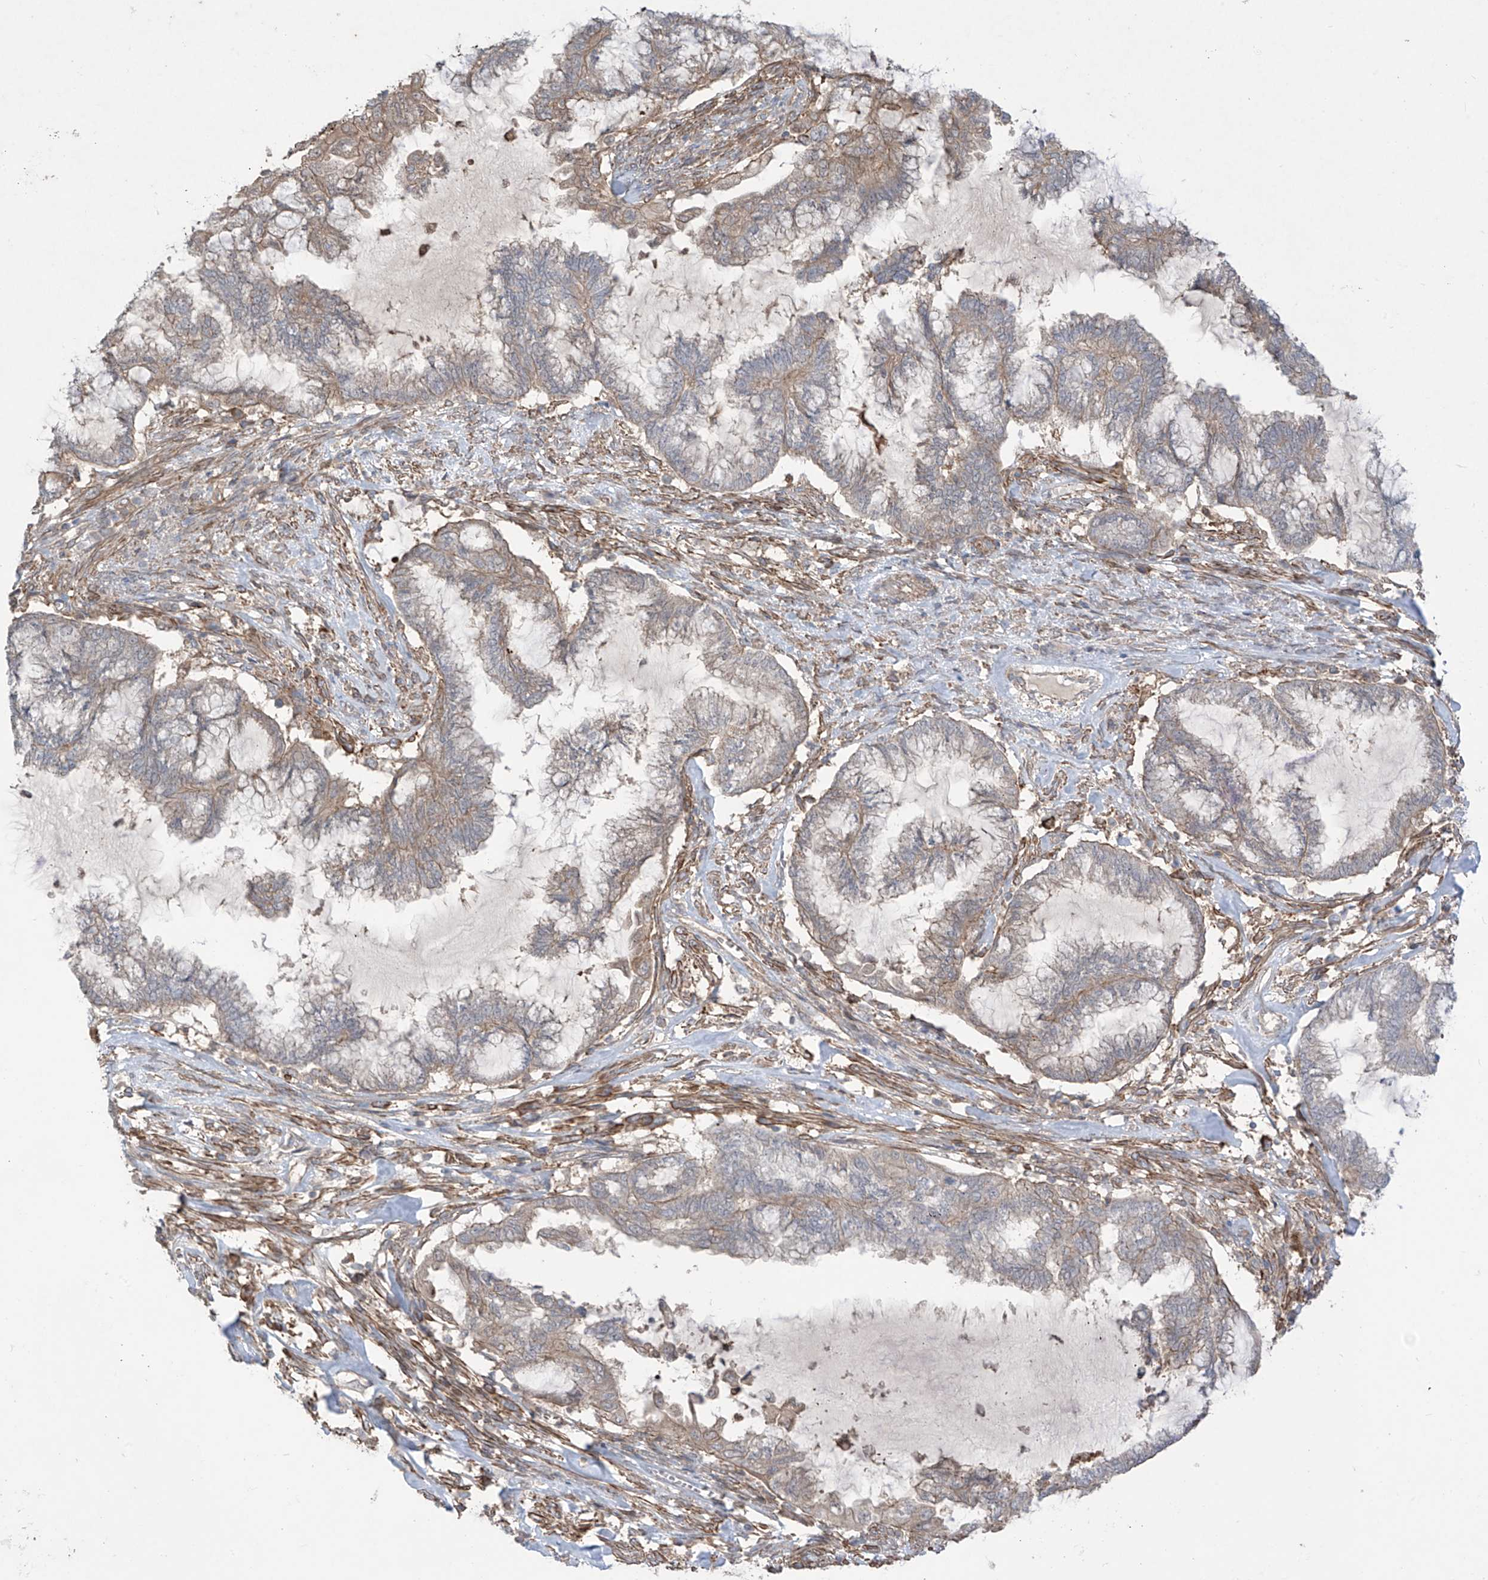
{"staining": {"intensity": "weak", "quantity": "<25%", "location": "cytoplasmic/membranous"}, "tissue": "endometrial cancer", "cell_type": "Tumor cells", "image_type": "cancer", "snomed": [{"axis": "morphology", "description": "Adenocarcinoma, NOS"}, {"axis": "topography", "description": "Endometrium"}], "caption": "Protein analysis of endometrial cancer demonstrates no significant positivity in tumor cells.", "gene": "TRMU", "patient": {"sex": "female", "age": 86}}